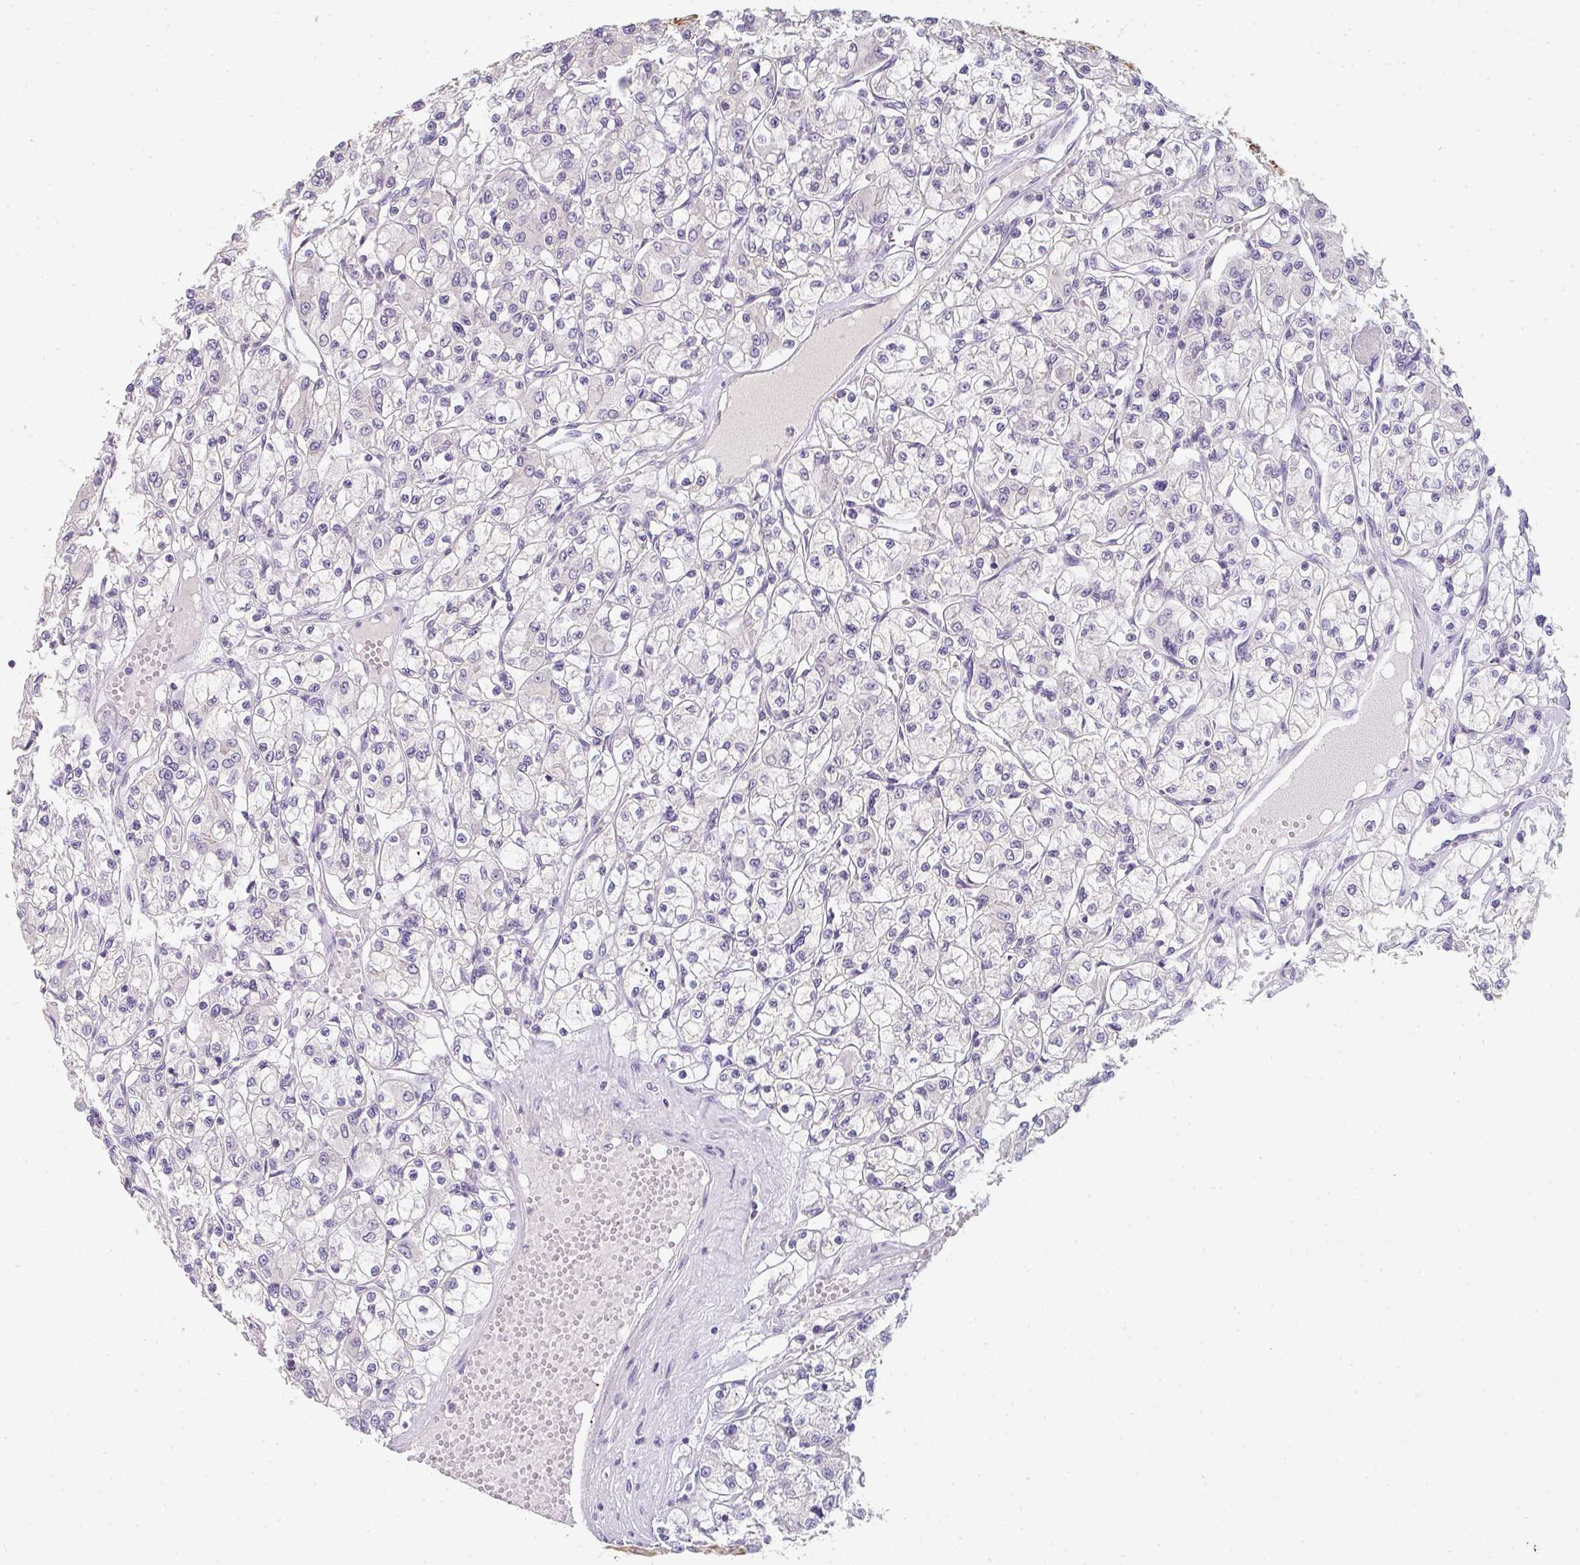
{"staining": {"intensity": "negative", "quantity": "none", "location": "none"}, "tissue": "renal cancer", "cell_type": "Tumor cells", "image_type": "cancer", "snomed": [{"axis": "morphology", "description": "Adenocarcinoma, NOS"}, {"axis": "topography", "description": "Kidney"}], "caption": "The immunohistochemistry image has no significant positivity in tumor cells of adenocarcinoma (renal) tissue.", "gene": "C1QTNF8", "patient": {"sex": "female", "age": 59}}